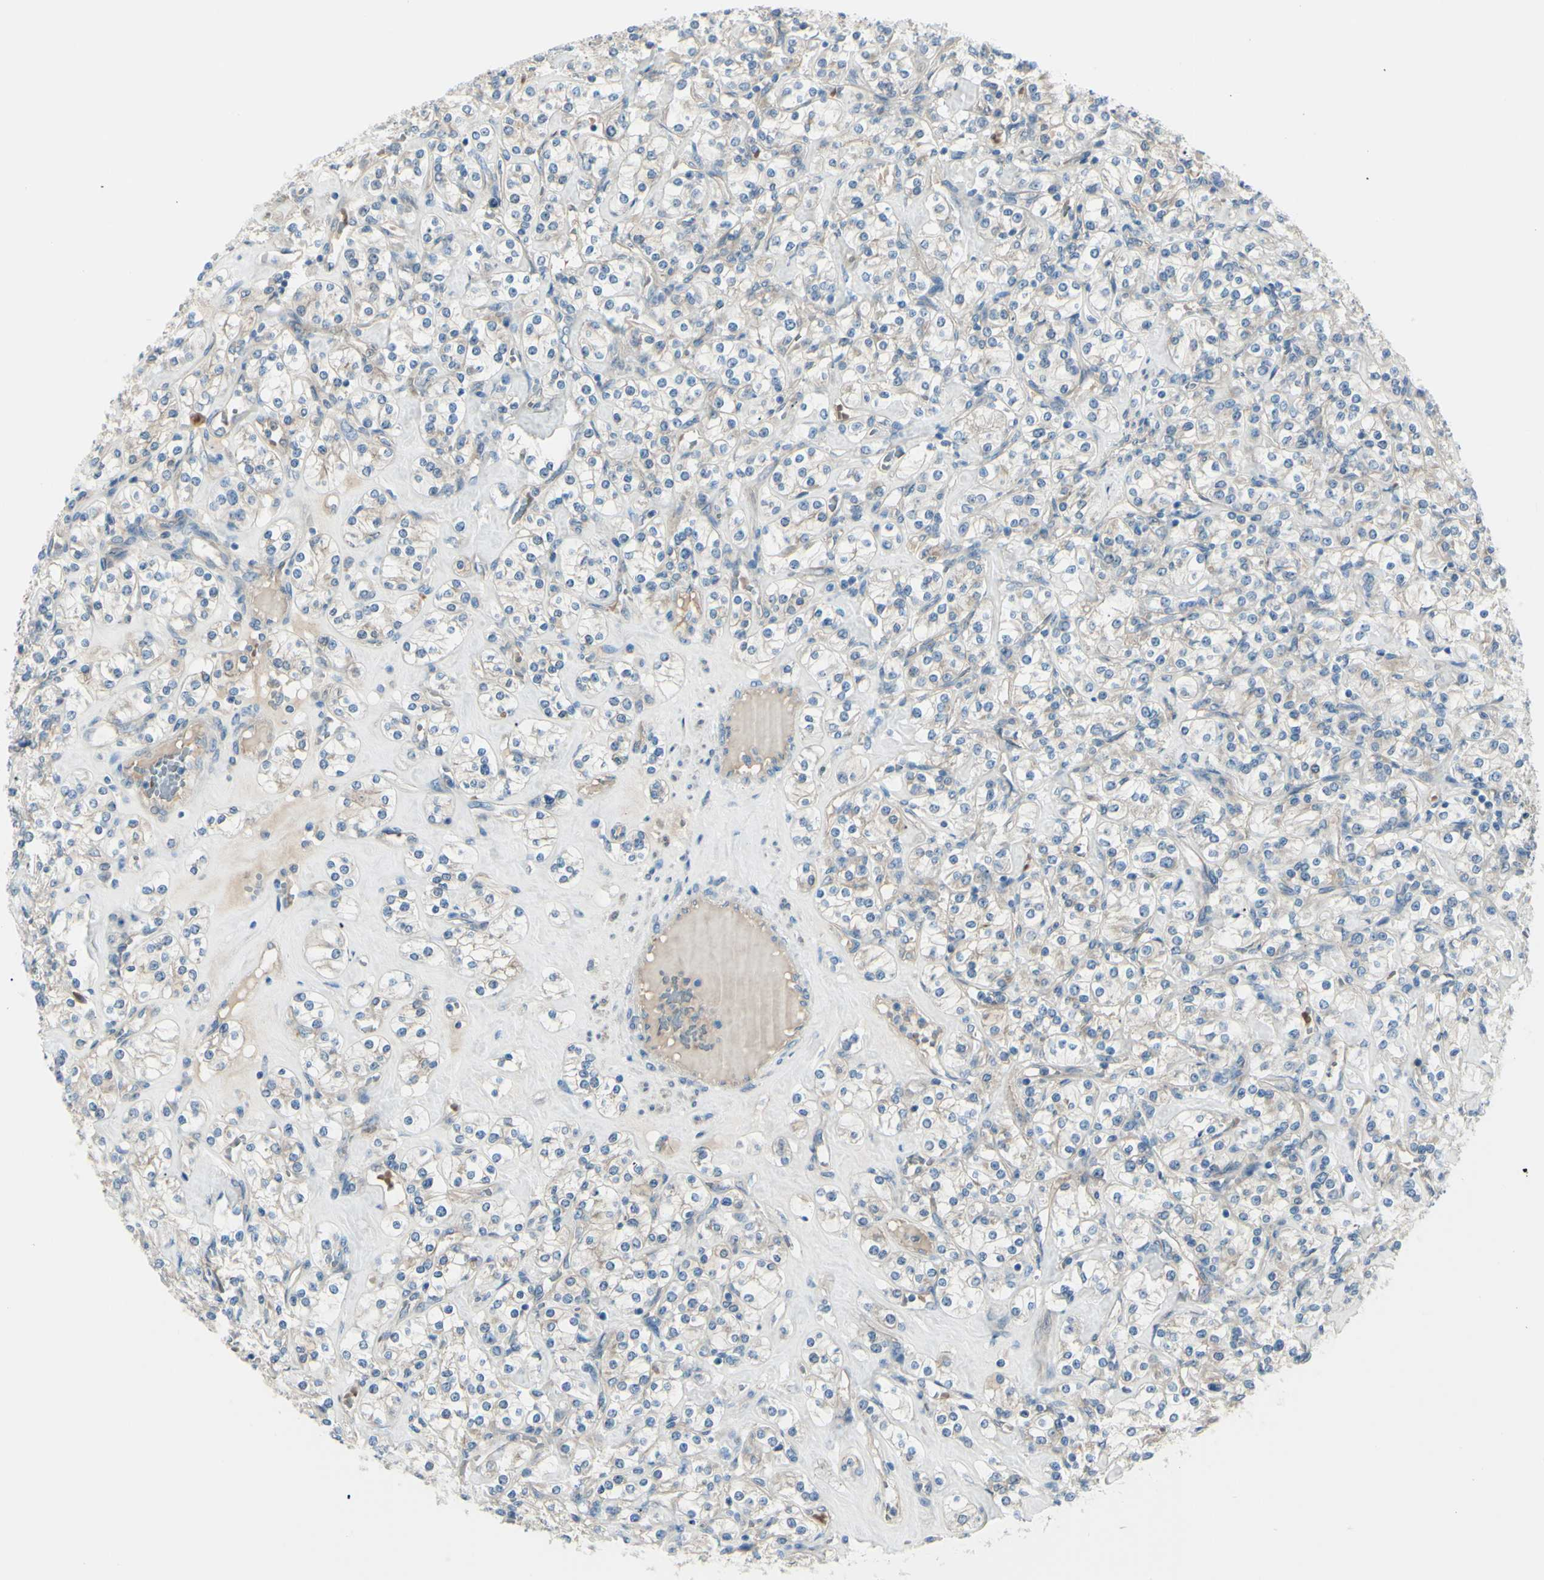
{"staining": {"intensity": "weak", "quantity": ">75%", "location": "cytoplasmic/membranous"}, "tissue": "renal cancer", "cell_type": "Tumor cells", "image_type": "cancer", "snomed": [{"axis": "morphology", "description": "Adenocarcinoma, NOS"}, {"axis": "topography", "description": "Kidney"}], "caption": "Immunohistochemistry (IHC) of human renal cancer displays low levels of weak cytoplasmic/membranous positivity in about >75% of tumor cells.", "gene": "PCDHGA2", "patient": {"sex": "male", "age": 77}}